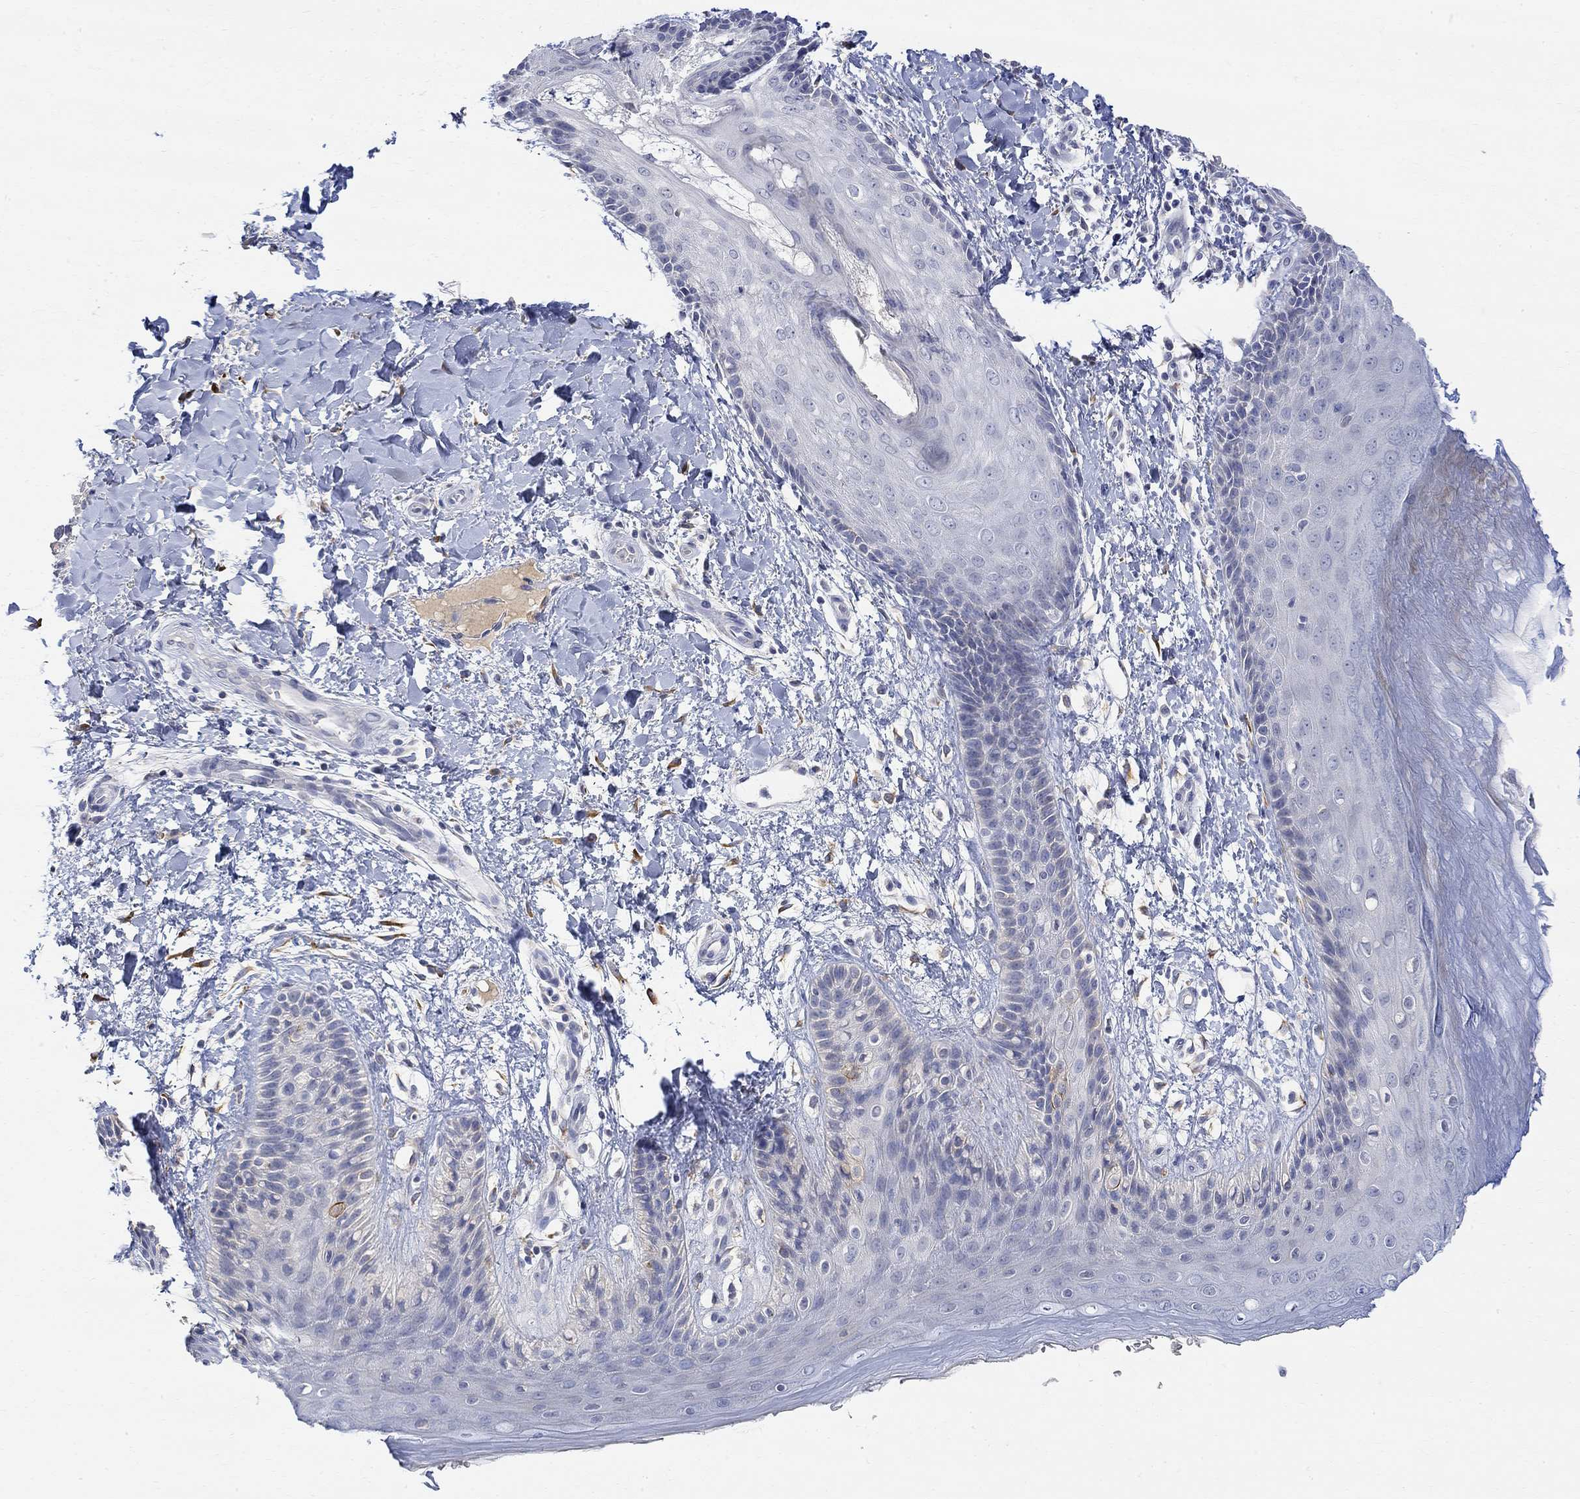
{"staining": {"intensity": "negative", "quantity": "none", "location": "none"}, "tissue": "skin", "cell_type": "Epidermal cells", "image_type": "normal", "snomed": [{"axis": "morphology", "description": "Normal tissue, NOS"}, {"axis": "topography", "description": "Anal"}], "caption": "Epidermal cells are negative for protein expression in unremarkable human skin.", "gene": "FNDC5", "patient": {"sex": "male", "age": 36}}